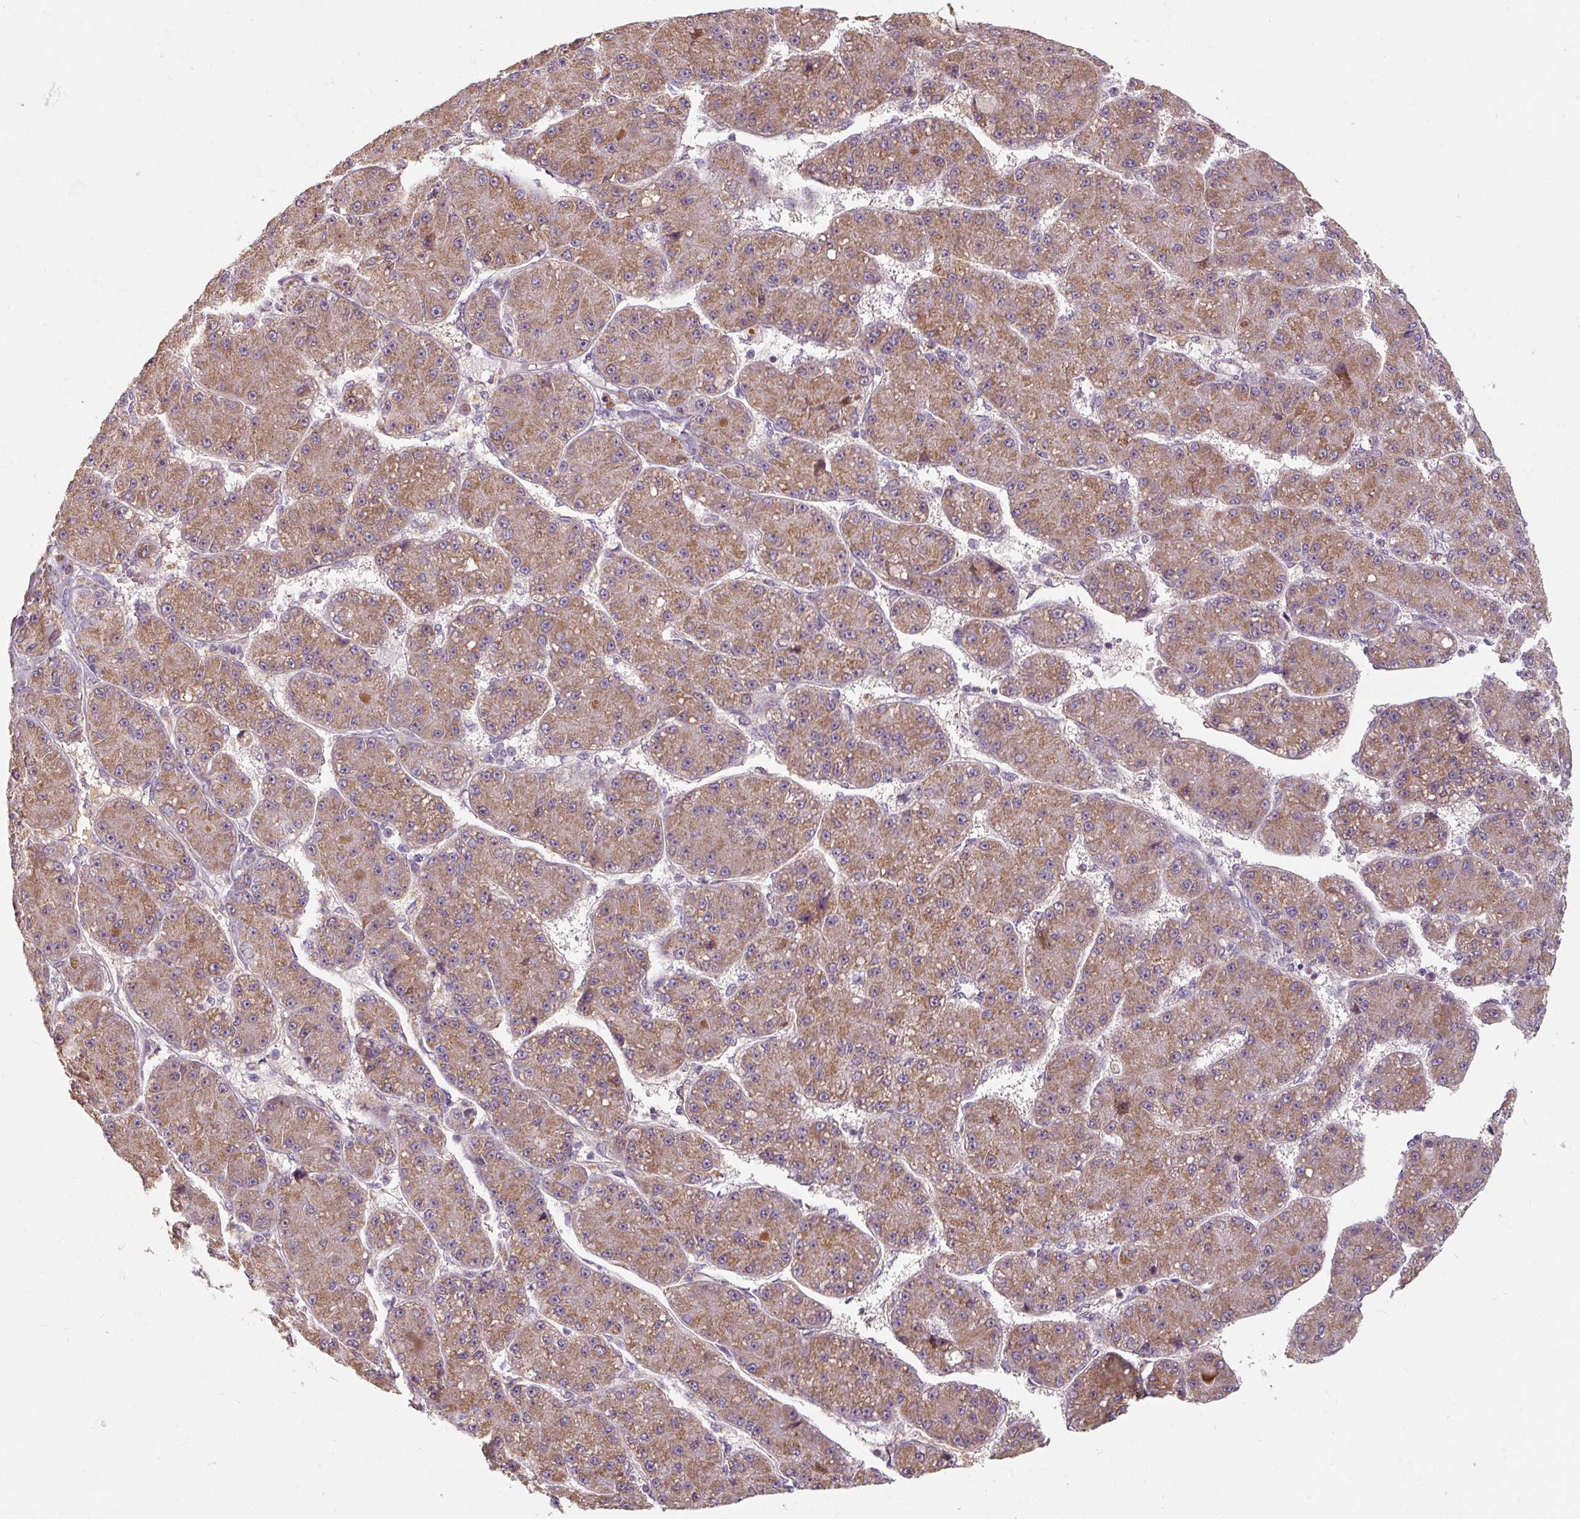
{"staining": {"intensity": "moderate", "quantity": ">75%", "location": "cytoplasmic/membranous"}, "tissue": "liver cancer", "cell_type": "Tumor cells", "image_type": "cancer", "snomed": [{"axis": "morphology", "description": "Carcinoma, Hepatocellular, NOS"}, {"axis": "topography", "description": "Liver"}], "caption": "There is medium levels of moderate cytoplasmic/membranous staining in tumor cells of hepatocellular carcinoma (liver), as demonstrated by immunohistochemical staining (brown color).", "gene": "TSEN54", "patient": {"sex": "male", "age": 67}}